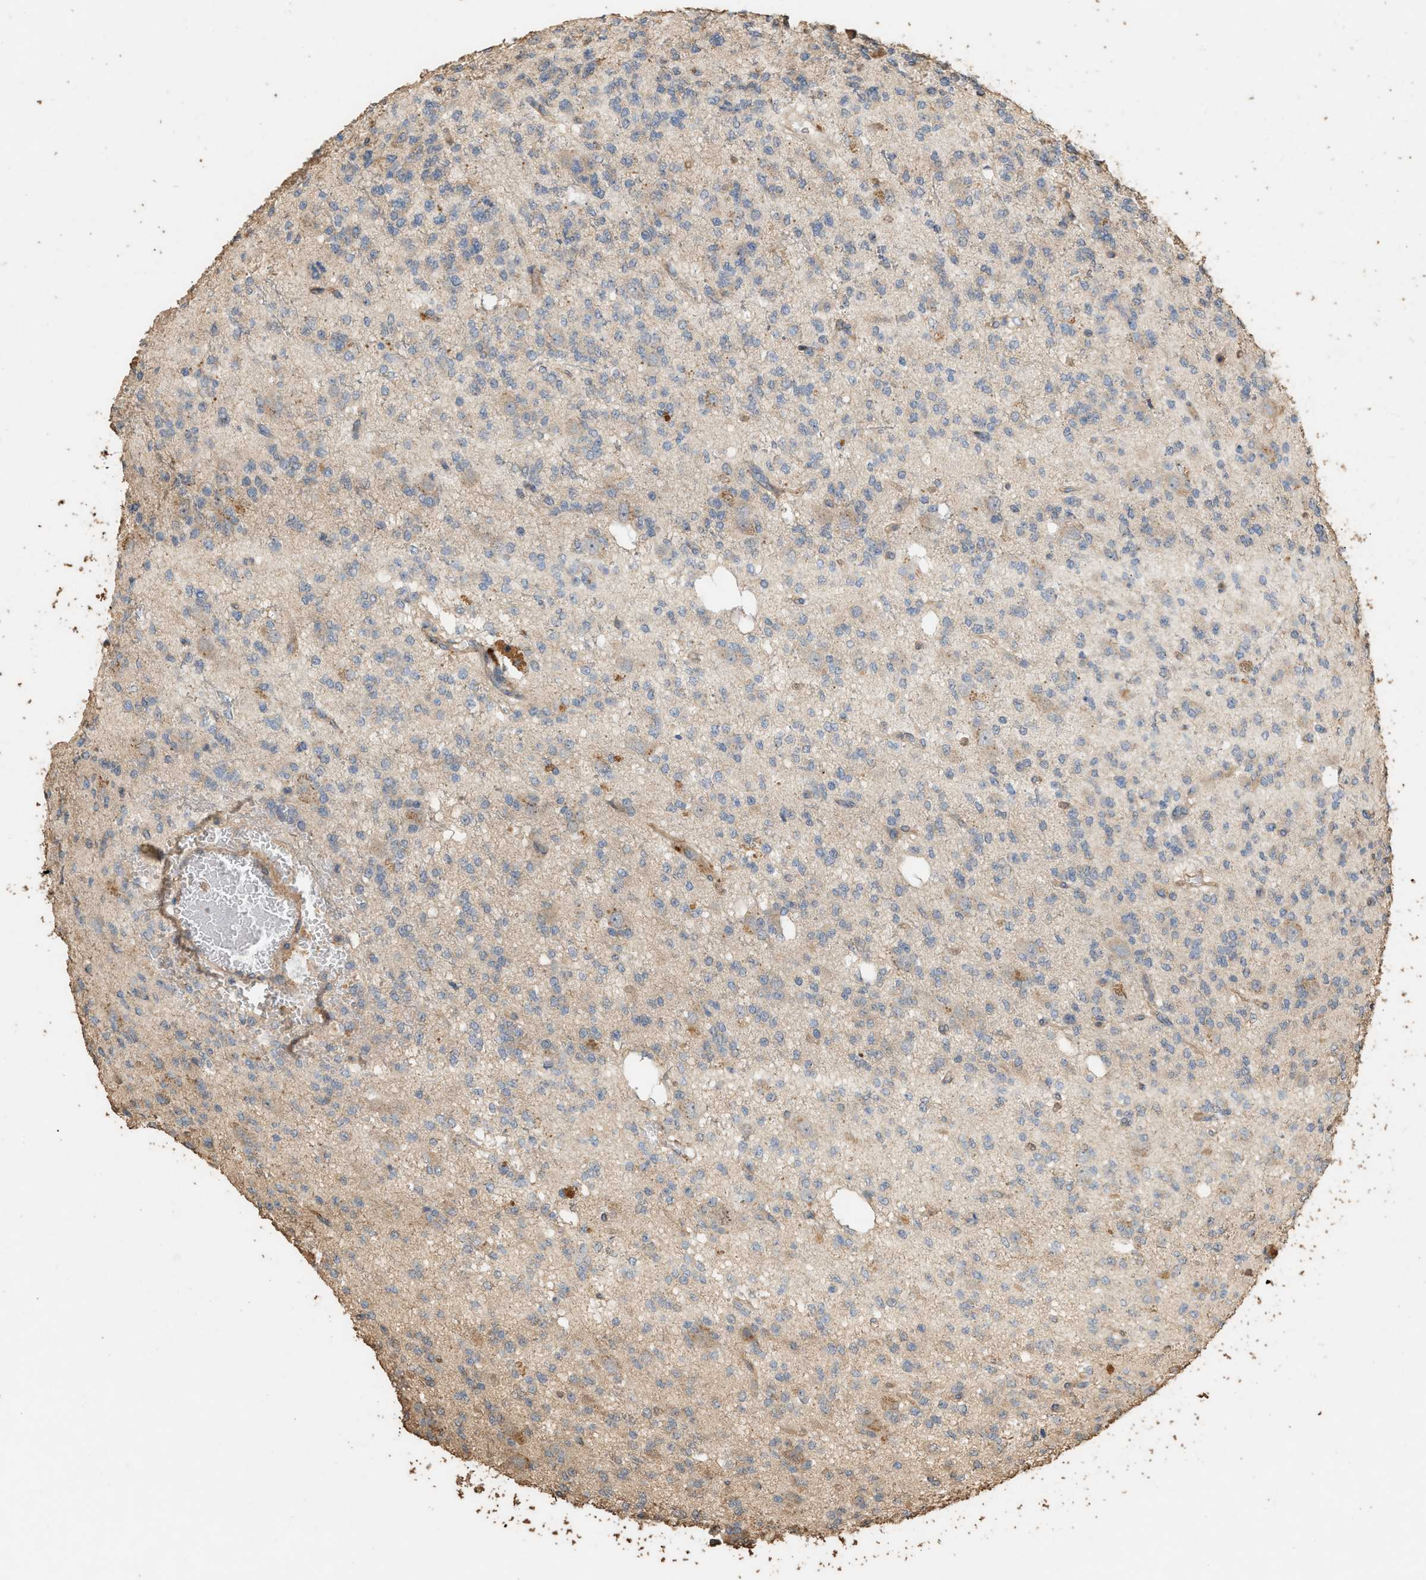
{"staining": {"intensity": "weak", "quantity": "<25%", "location": "cytoplasmic/membranous"}, "tissue": "glioma", "cell_type": "Tumor cells", "image_type": "cancer", "snomed": [{"axis": "morphology", "description": "Glioma, malignant, Low grade"}, {"axis": "topography", "description": "Brain"}], "caption": "Immunohistochemistry (IHC) of human low-grade glioma (malignant) displays no positivity in tumor cells.", "gene": "DCAF7", "patient": {"sex": "male", "age": 38}}